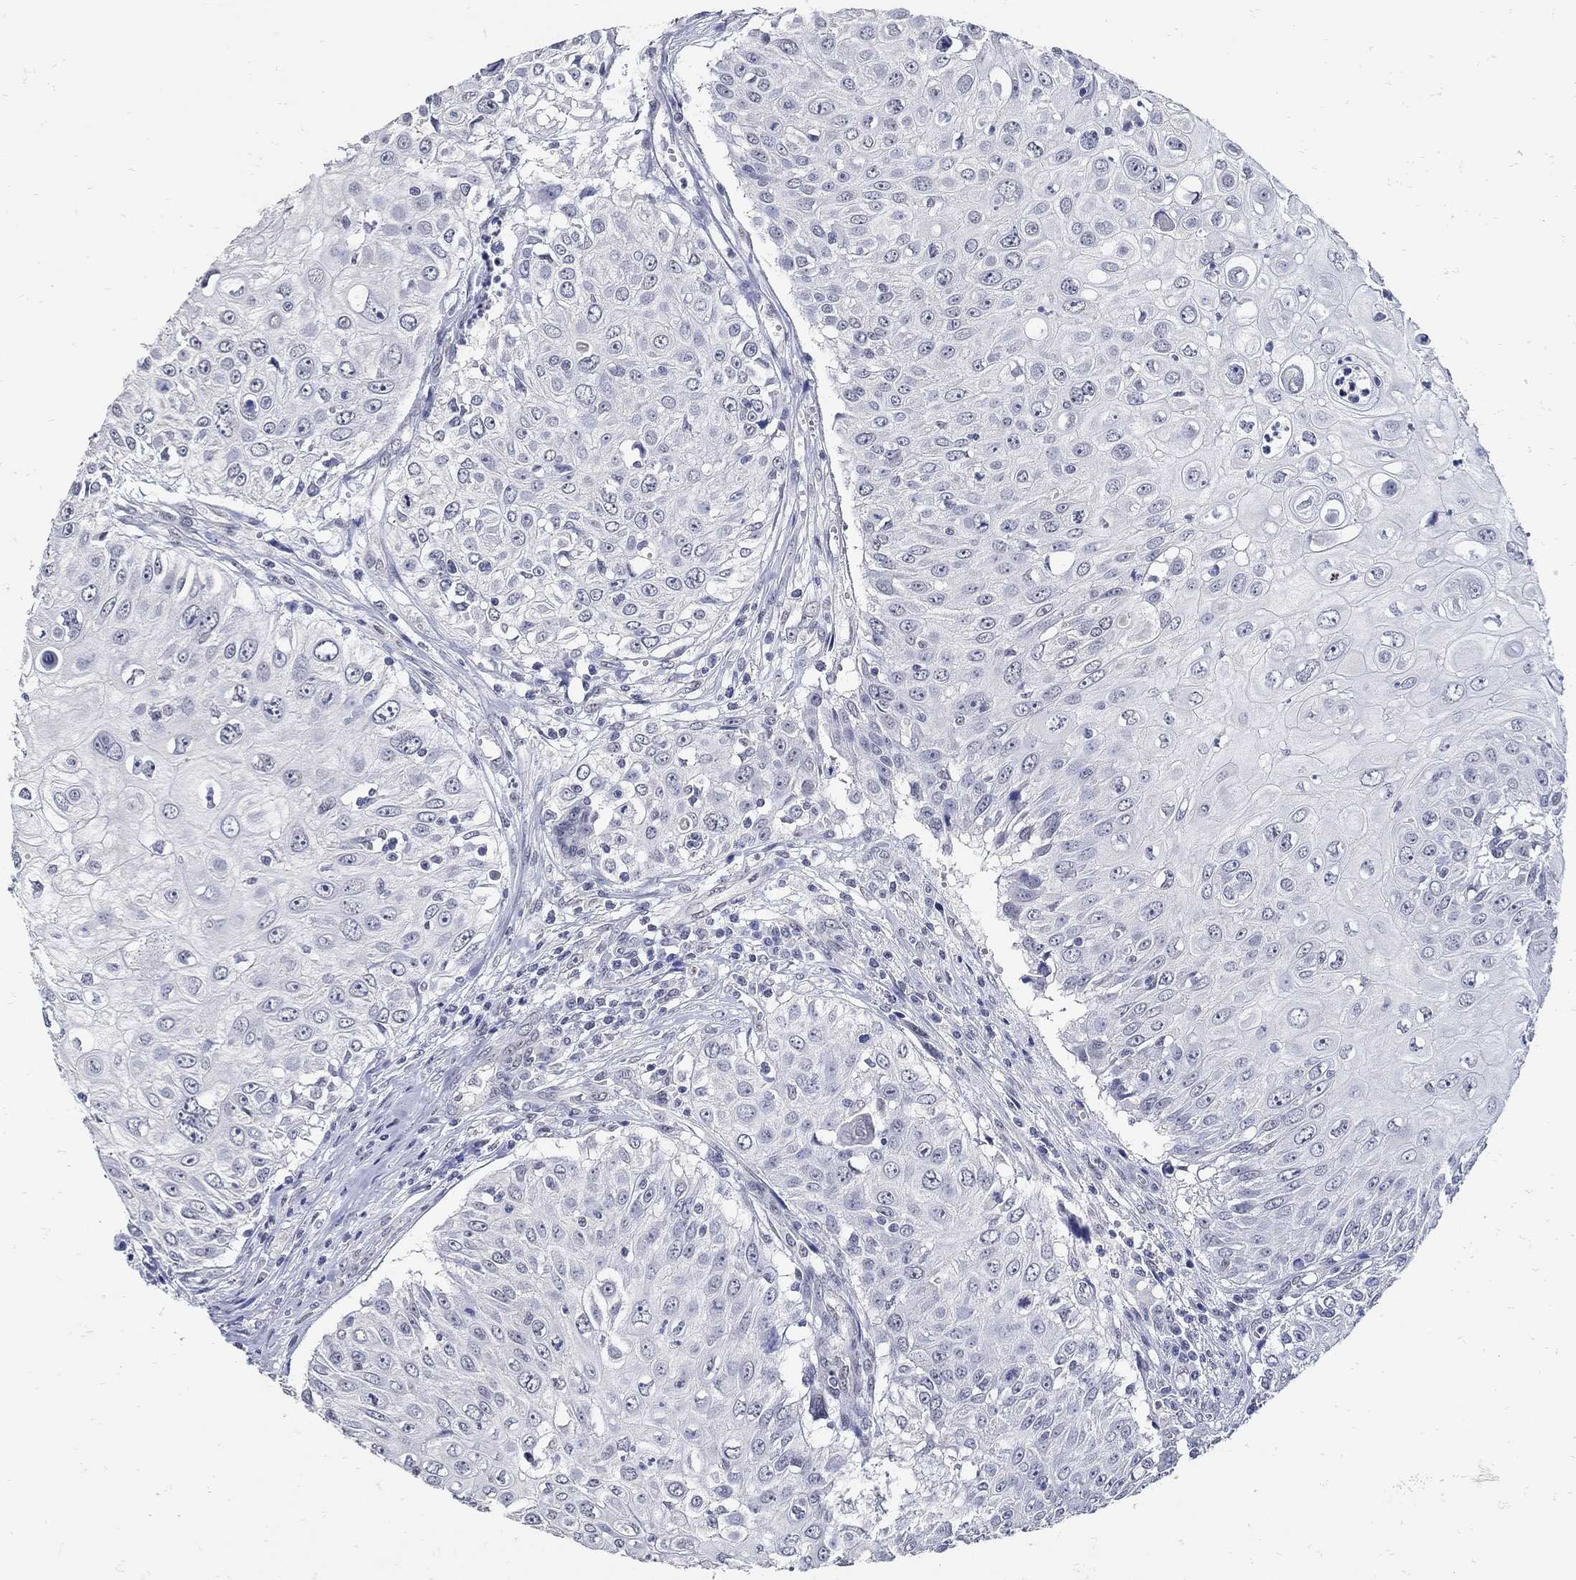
{"staining": {"intensity": "negative", "quantity": "none", "location": "none"}, "tissue": "urothelial cancer", "cell_type": "Tumor cells", "image_type": "cancer", "snomed": [{"axis": "morphology", "description": "Urothelial carcinoma, High grade"}, {"axis": "topography", "description": "Urinary bladder"}], "caption": "The immunohistochemistry (IHC) photomicrograph has no significant expression in tumor cells of urothelial cancer tissue.", "gene": "KCNN3", "patient": {"sex": "female", "age": 79}}